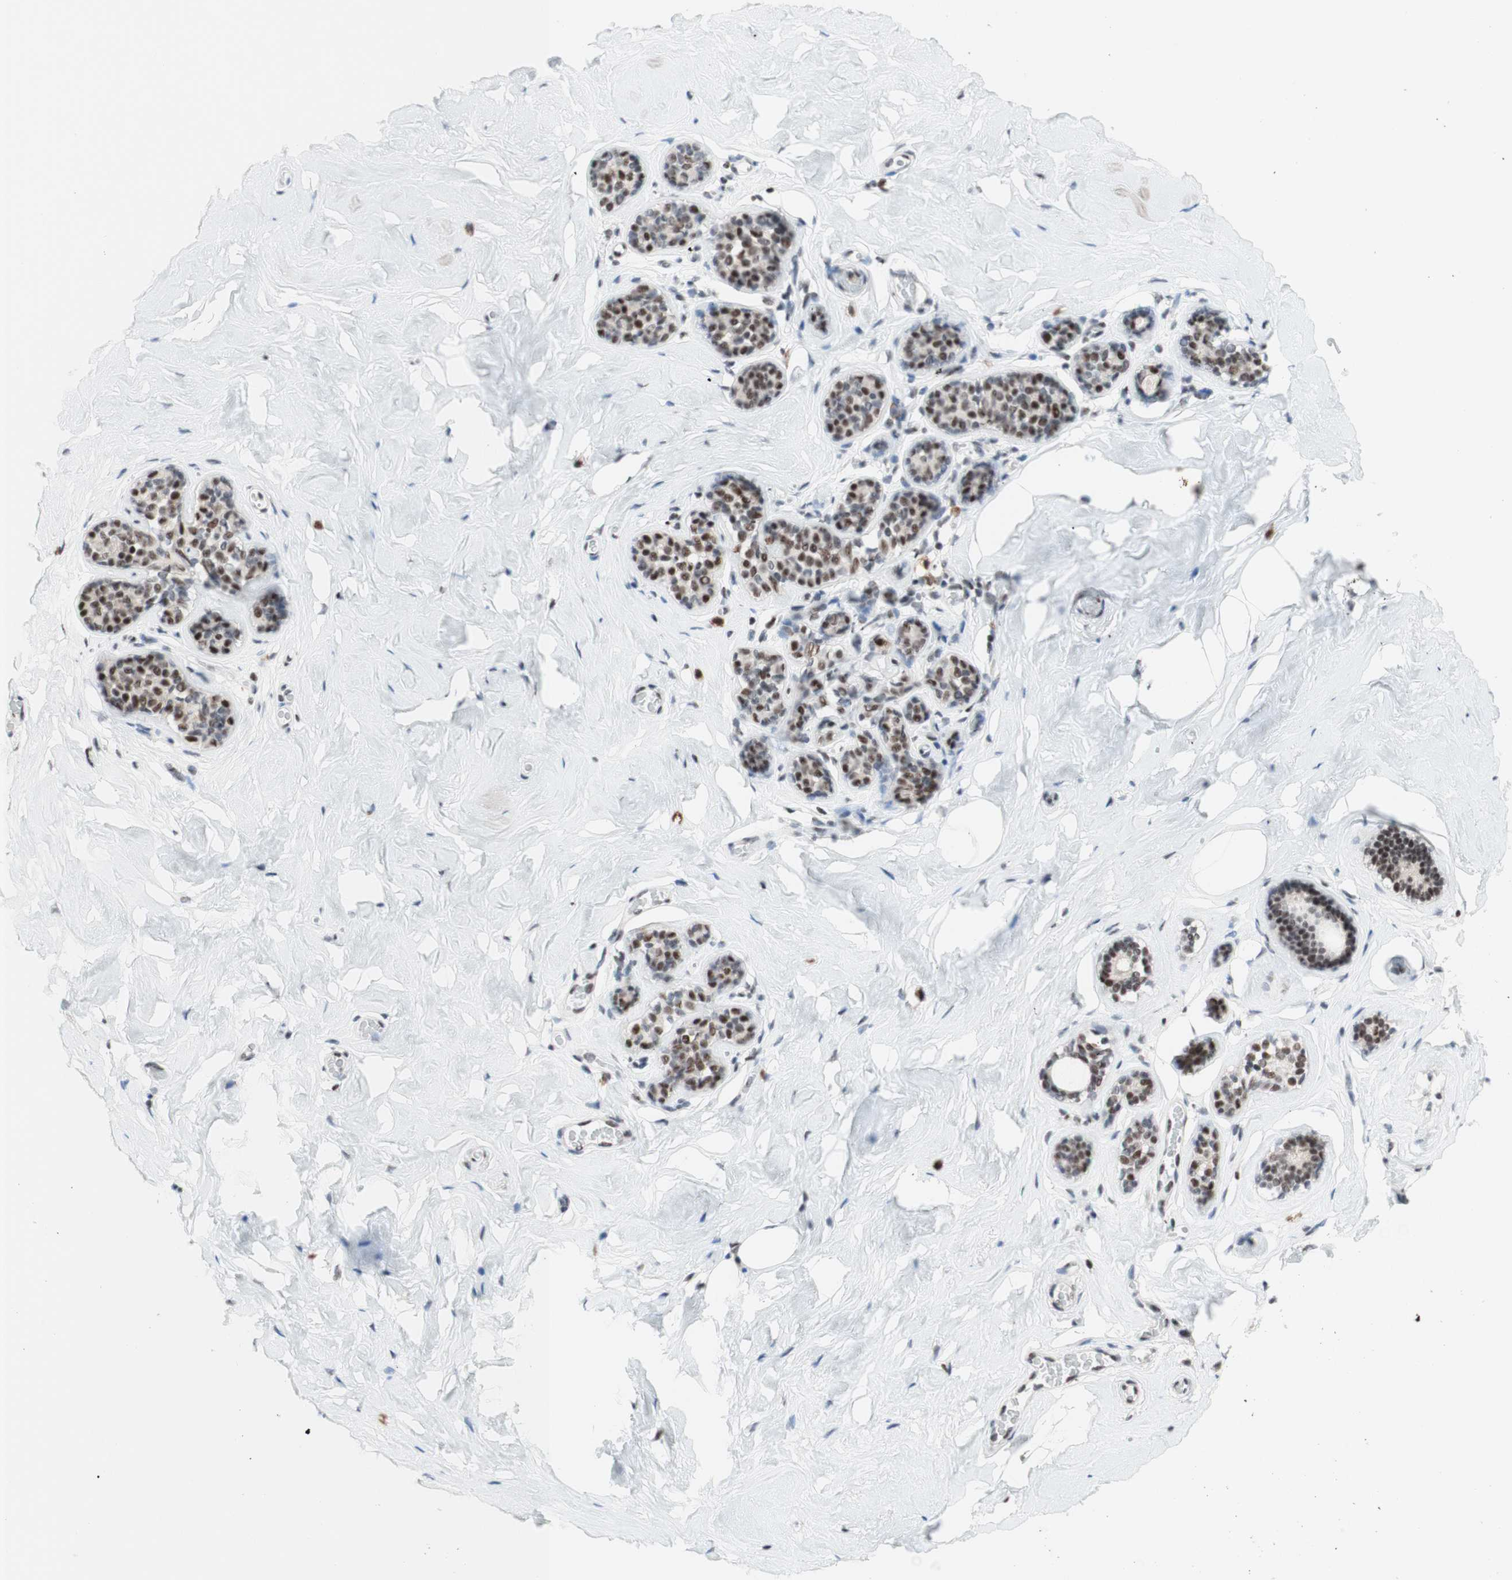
{"staining": {"intensity": "negative", "quantity": "none", "location": "none"}, "tissue": "breast", "cell_type": "Adipocytes", "image_type": "normal", "snomed": [{"axis": "morphology", "description": "Normal tissue, NOS"}, {"axis": "topography", "description": "Breast"}], "caption": "A micrograph of breast stained for a protein exhibits no brown staining in adipocytes. Brightfield microscopy of immunohistochemistry (IHC) stained with DAB (3,3'-diaminobenzidine) (brown) and hematoxylin (blue), captured at high magnification.", "gene": "PRPF19", "patient": {"sex": "female", "age": 75}}